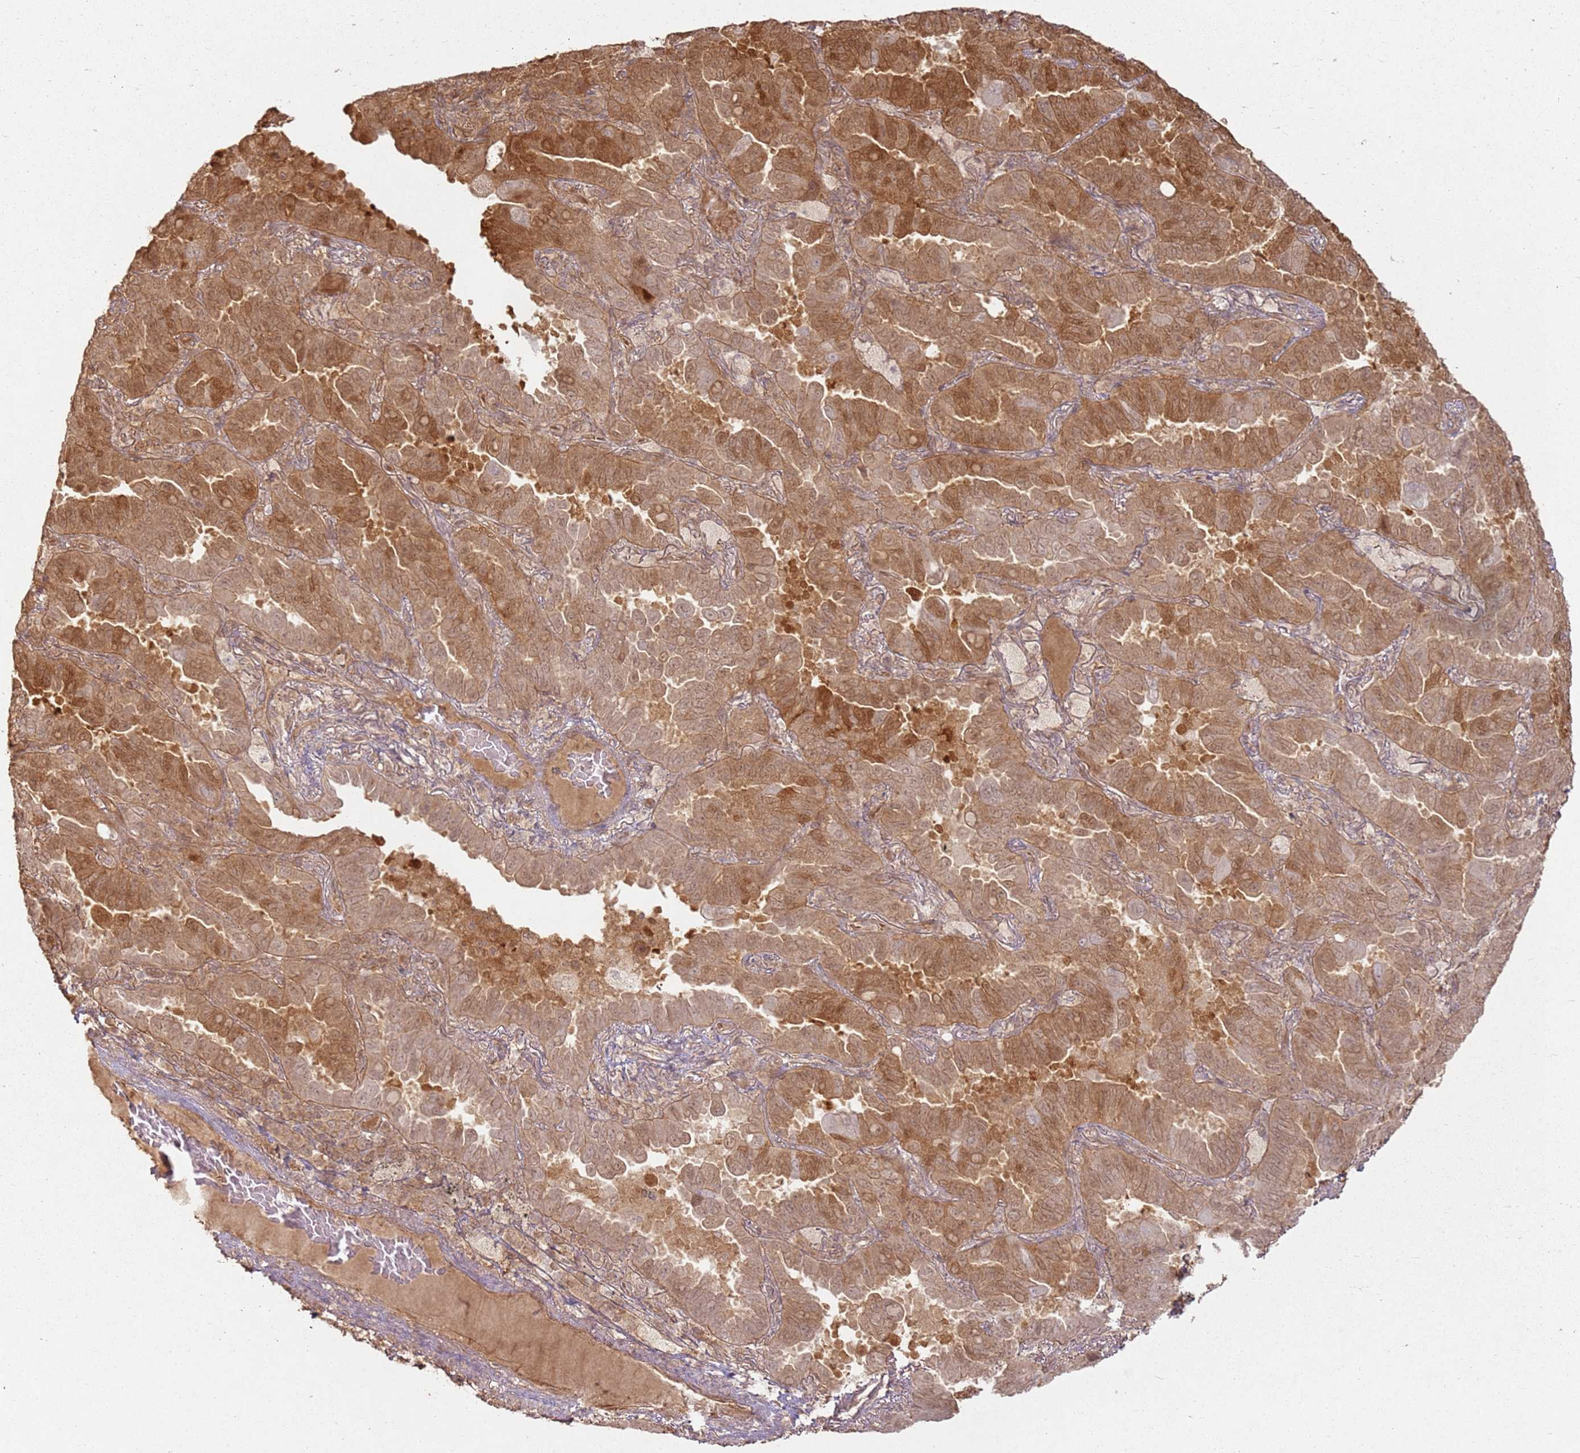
{"staining": {"intensity": "strong", "quantity": "25%-75%", "location": "cytoplasmic/membranous"}, "tissue": "lung cancer", "cell_type": "Tumor cells", "image_type": "cancer", "snomed": [{"axis": "morphology", "description": "Adenocarcinoma, NOS"}, {"axis": "topography", "description": "Lung"}], "caption": "Lung cancer (adenocarcinoma) stained for a protein shows strong cytoplasmic/membranous positivity in tumor cells. (brown staining indicates protein expression, while blue staining denotes nuclei).", "gene": "ZNF776", "patient": {"sex": "male", "age": 64}}